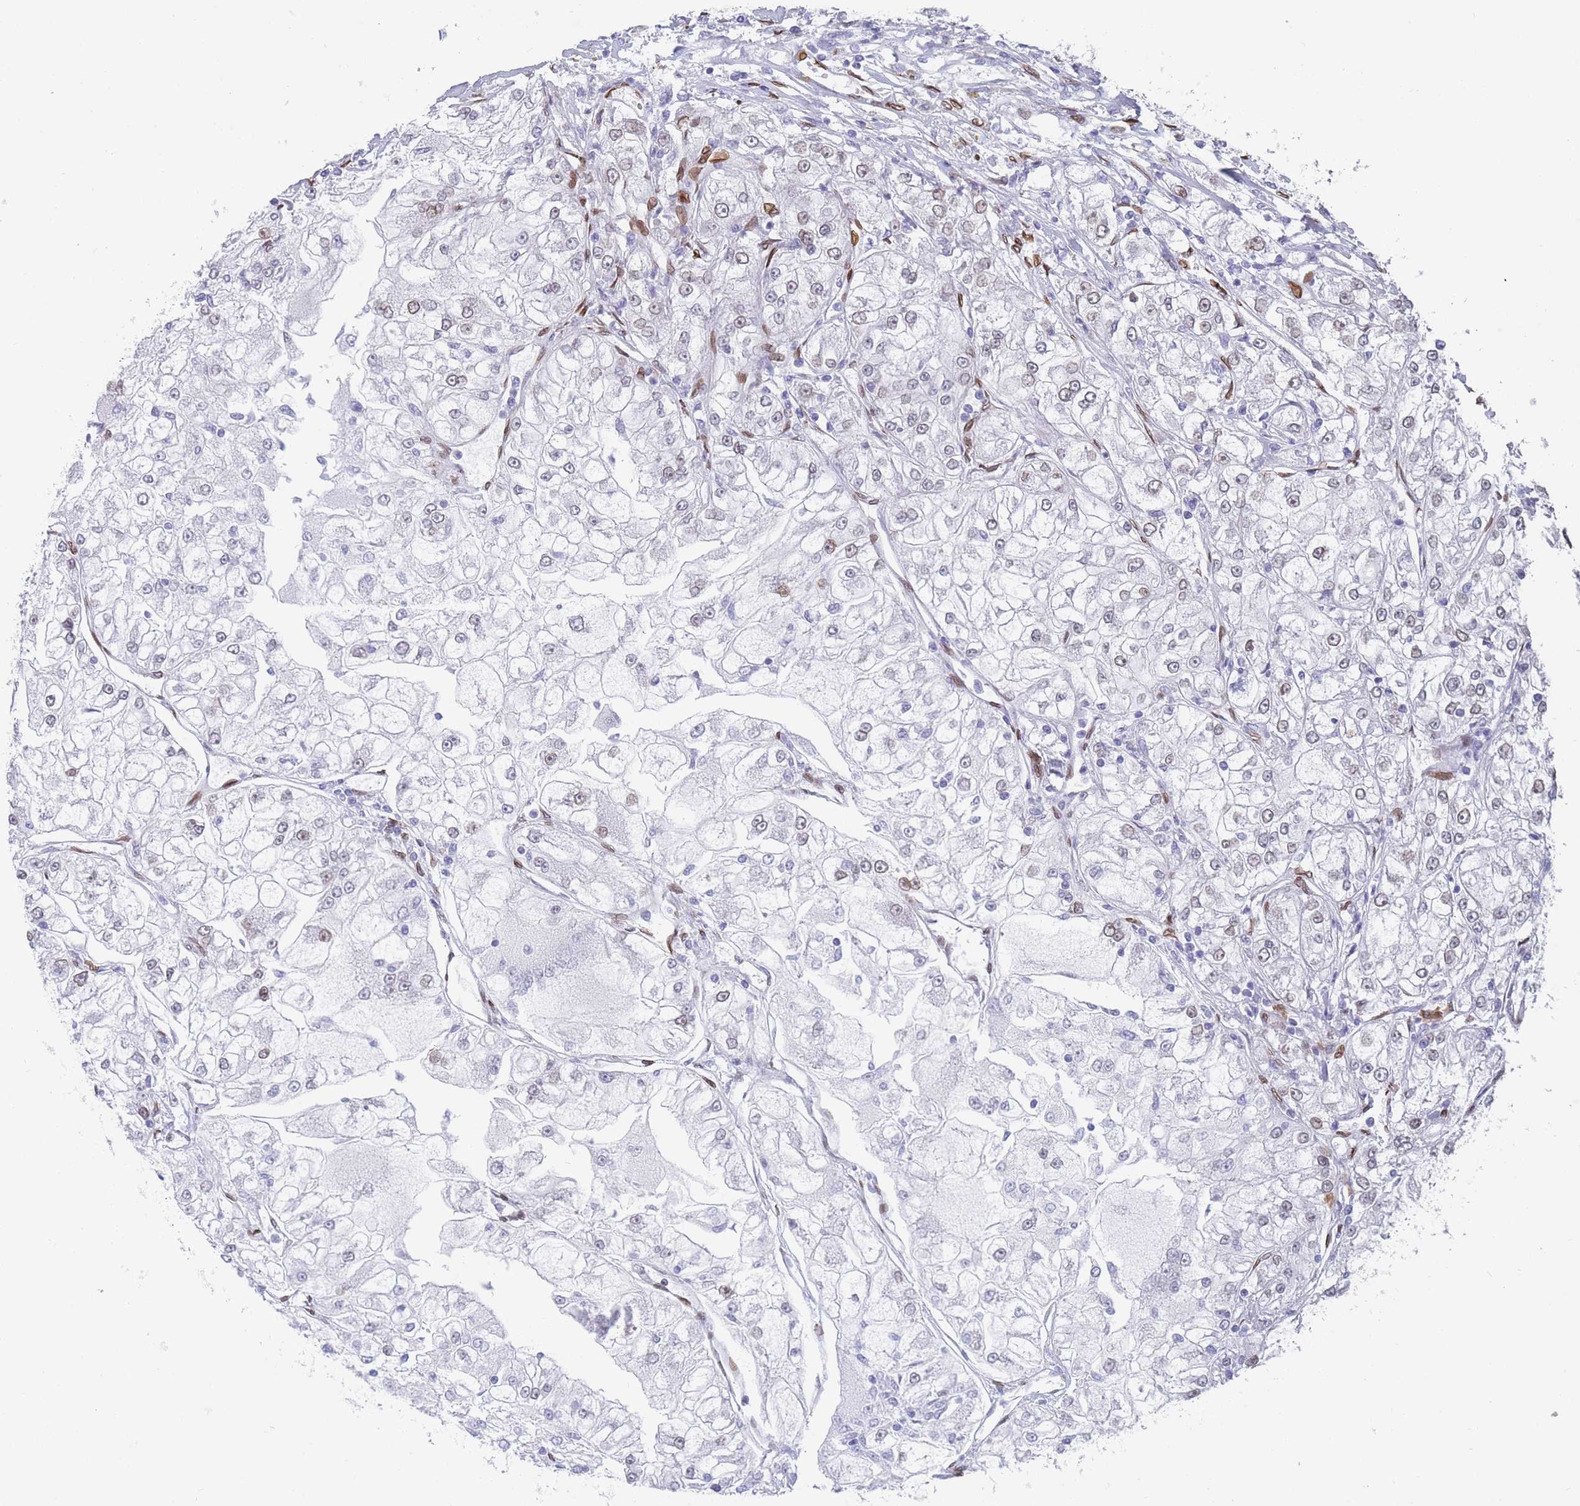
{"staining": {"intensity": "weak", "quantity": "<25%", "location": "cytoplasmic/membranous,nuclear"}, "tissue": "renal cancer", "cell_type": "Tumor cells", "image_type": "cancer", "snomed": [{"axis": "morphology", "description": "Adenocarcinoma, NOS"}, {"axis": "topography", "description": "Kidney"}], "caption": "Immunohistochemistry (IHC) of human adenocarcinoma (renal) reveals no staining in tumor cells. (Brightfield microscopy of DAB IHC at high magnification).", "gene": "ZBTB1", "patient": {"sex": "female", "age": 72}}